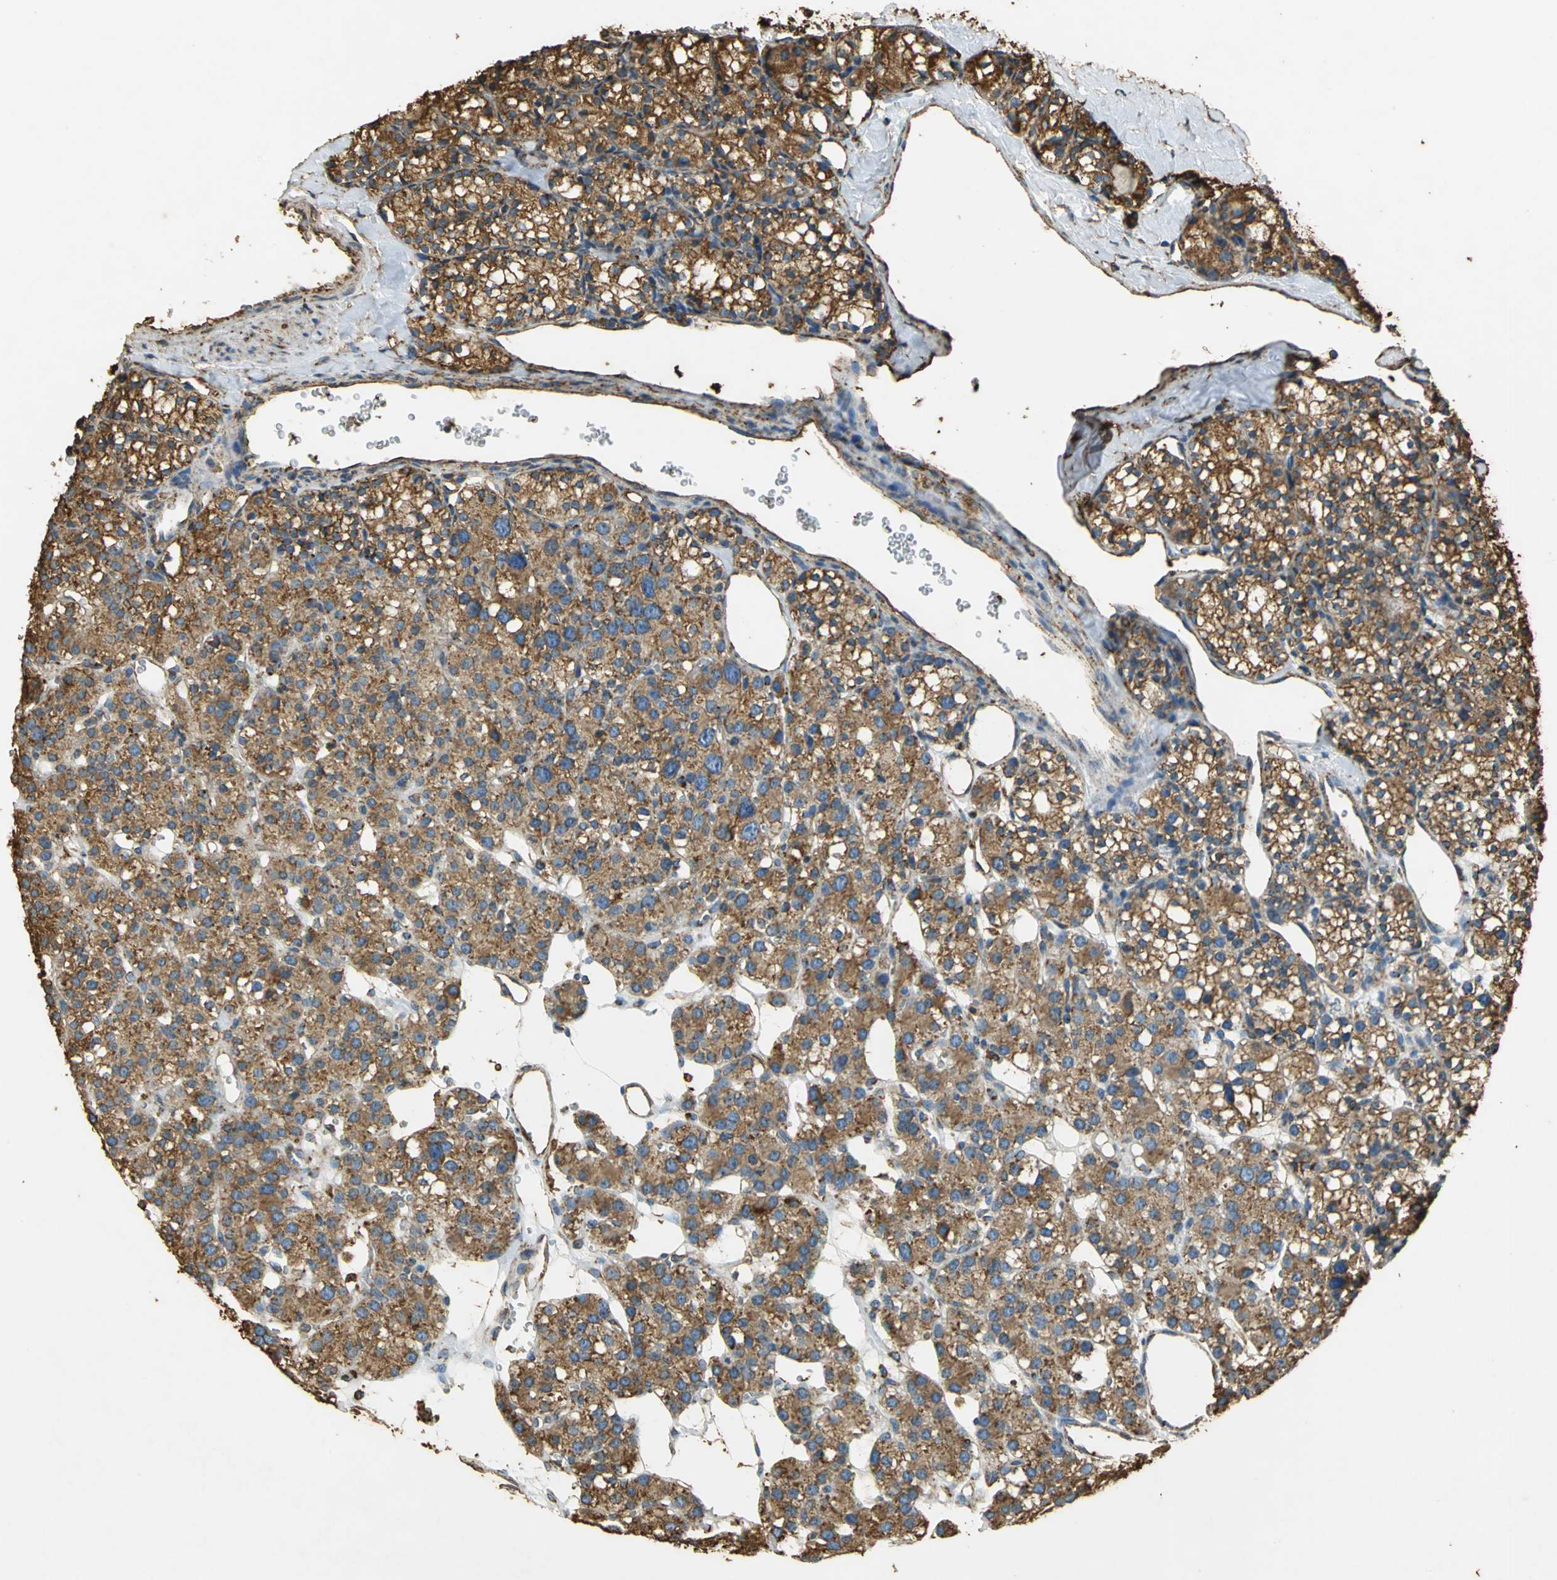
{"staining": {"intensity": "strong", "quantity": ">75%", "location": "cytoplasmic/membranous"}, "tissue": "parathyroid gland", "cell_type": "Glandular cells", "image_type": "normal", "snomed": [{"axis": "morphology", "description": "Normal tissue, NOS"}, {"axis": "topography", "description": "Parathyroid gland"}], "caption": "The photomicrograph demonstrates immunohistochemical staining of unremarkable parathyroid gland. There is strong cytoplasmic/membranous expression is identified in about >75% of glandular cells. (DAB IHC with brightfield microscopy, high magnification).", "gene": "HSP90B1", "patient": {"sex": "female", "age": 64}}